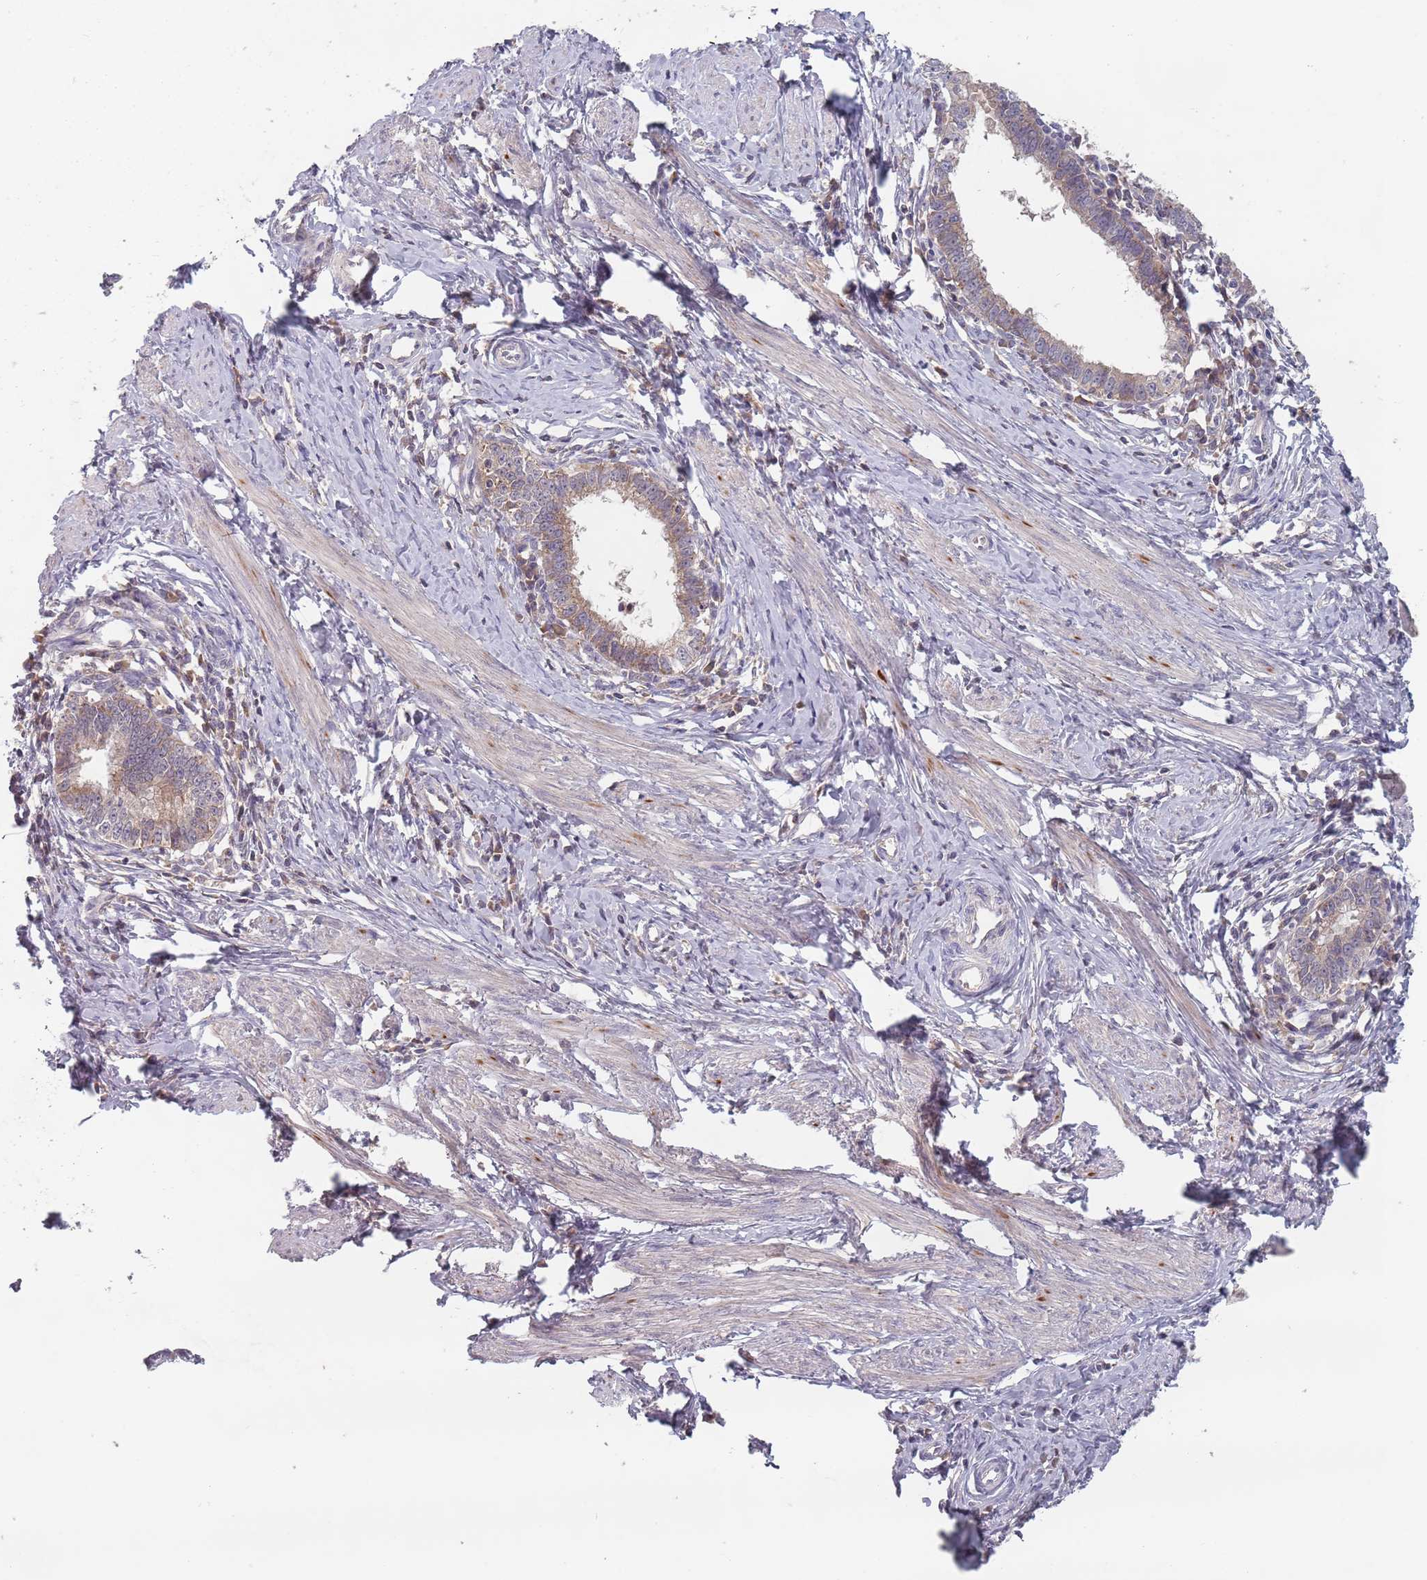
{"staining": {"intensity": "moderate", "quantity": ">75%", "location": "cytoplasmic/membranous"}, "tissue": "cervical cancer", "cell_type": "Tumor cells", "image_type": "cancer", "snomed": [{"axis": "morphology", "description": "Adenocarcinoma, NOS"}, {"axis": "topography", "description": "Cervix"}], "caption": "An image showing moderate cytoplasmic/membranous staining in approximately >75% of tumor cells in cervical cancer (adenocarcinoma), as visualized by brown immunohistochemical staining.", "gene": "ASB13", "patient": {"sex": "female", "age": 36}}